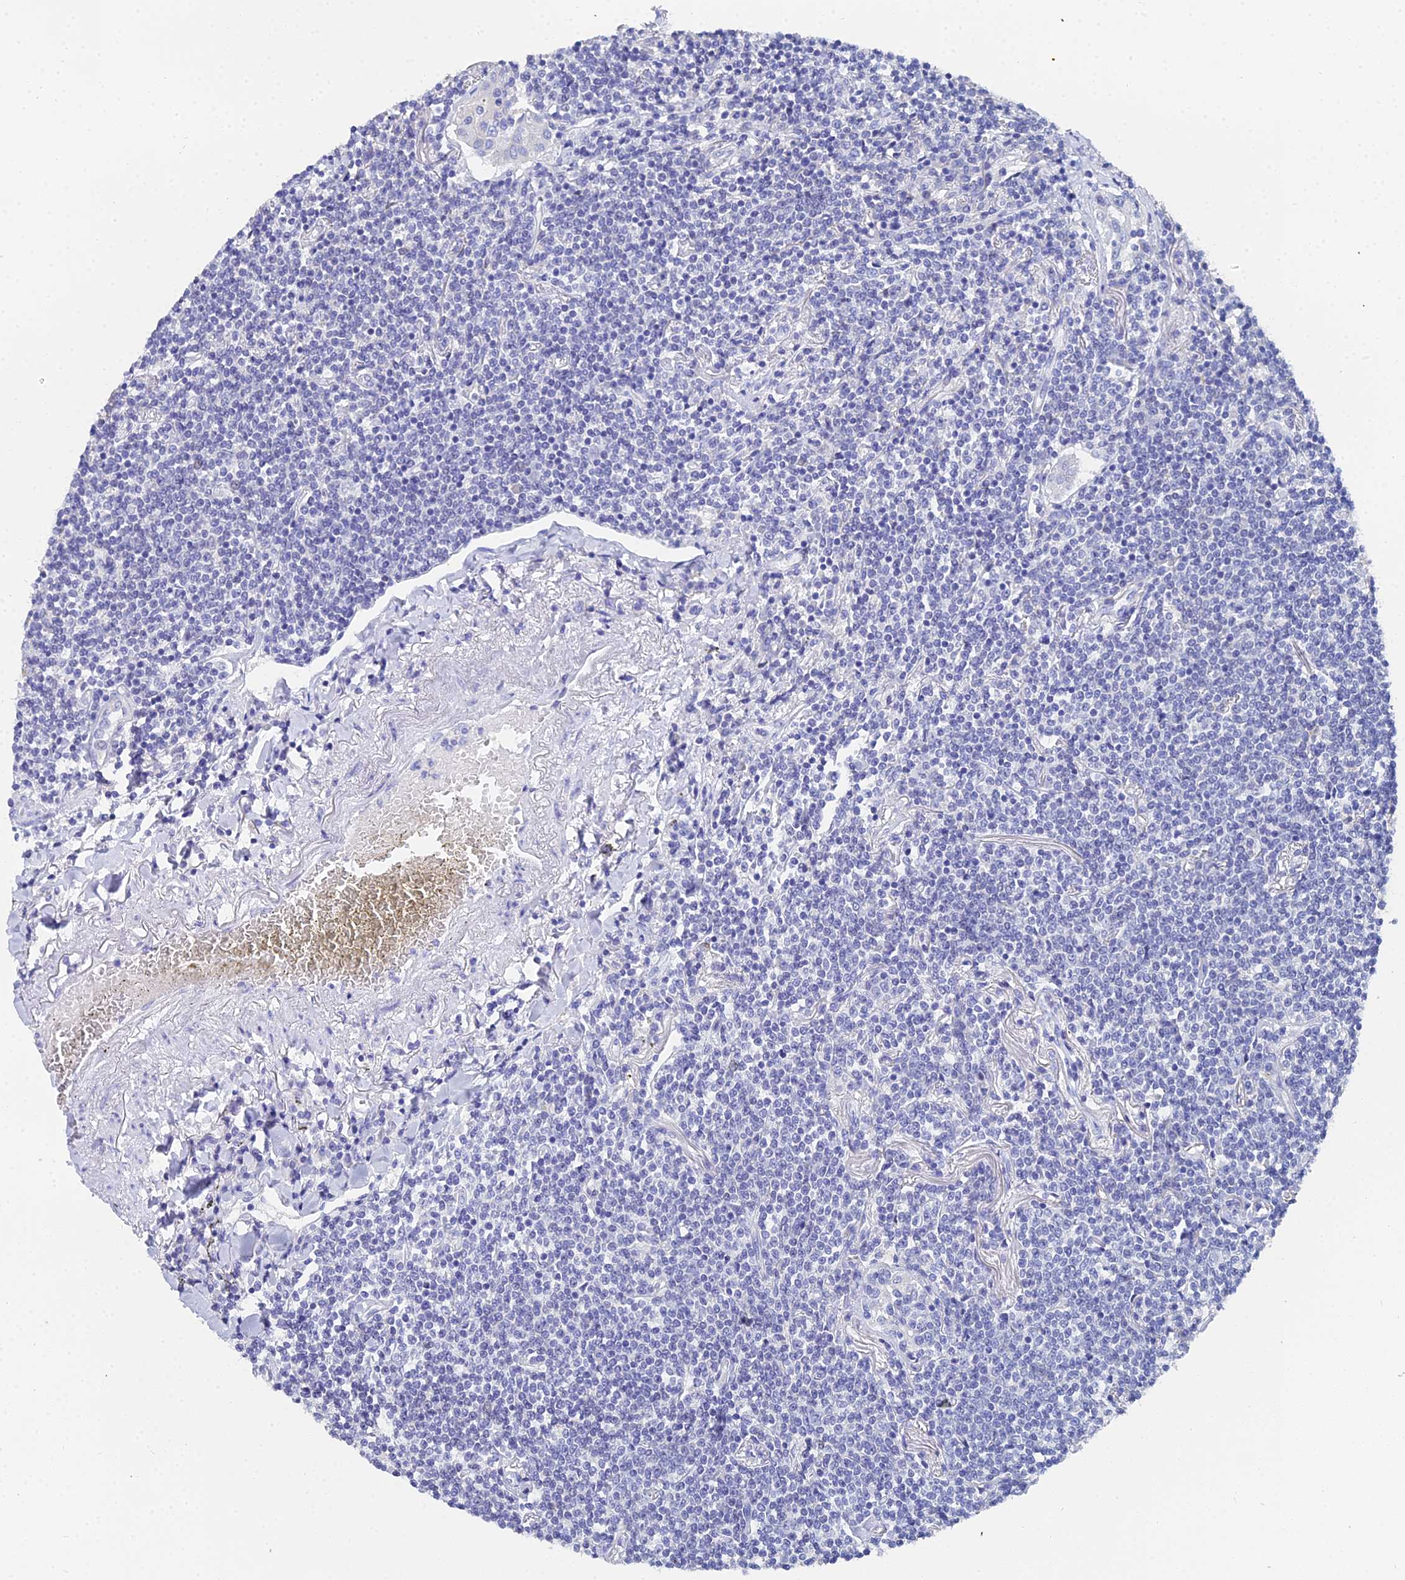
{"staining": {"intensity": "negative", "quantity": "none", "location": "none"}, "tissue": "lymphoma", "cell_type": "Tumor cells", "image_type": "cancer", "snomed": [{"axis": "morphology", "description": "Malignant lymphoma, non-Hodgkin's type, Low grade"}, {"axis": "topography", "description": "Lung"}], "caption": "Immunohistochemistry of human lymphoma shows no staining in tumor cells.", "gene": "OCM", "patient": {"sex": "female", "age": 71}}